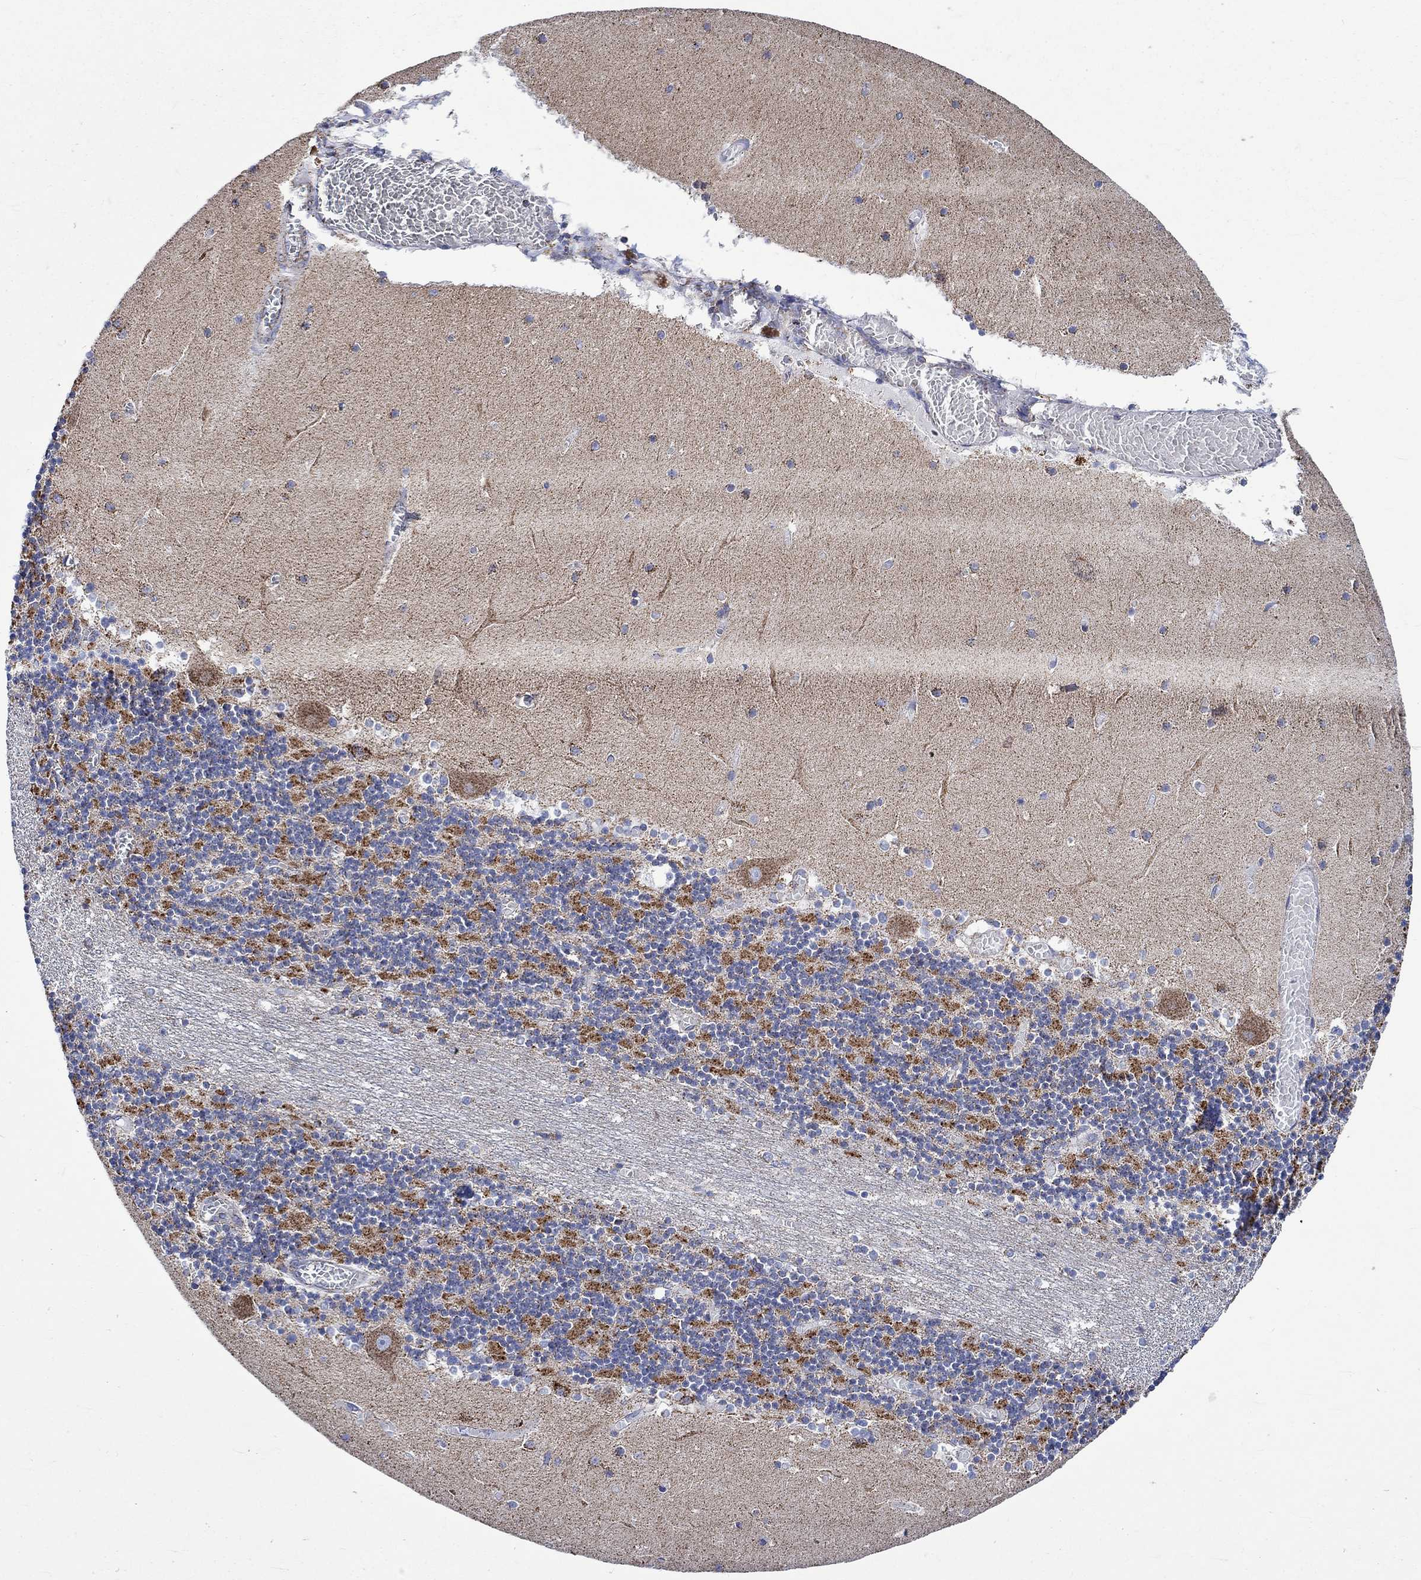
{"staining": {"intensity": "strong", "quantity": "25%-75%", "location": "cytoplasmic/membranous"}, "tissue": "cerebellum", "cell_type": "Cells in granular layer", "image_type": "normal", "snomed": [{"axis": "morphology", "description": "Normal tissue, NOS"}, {"axis": "topography", "description": "Cerebellum"}], "caption": "An image of cerebellum stained for a protein demonstrates strong cytoplasmic/membranous brown staining in cells in granular layer.", "gene": "RCE1", "patient": {"sex": "female", "age": 28}}